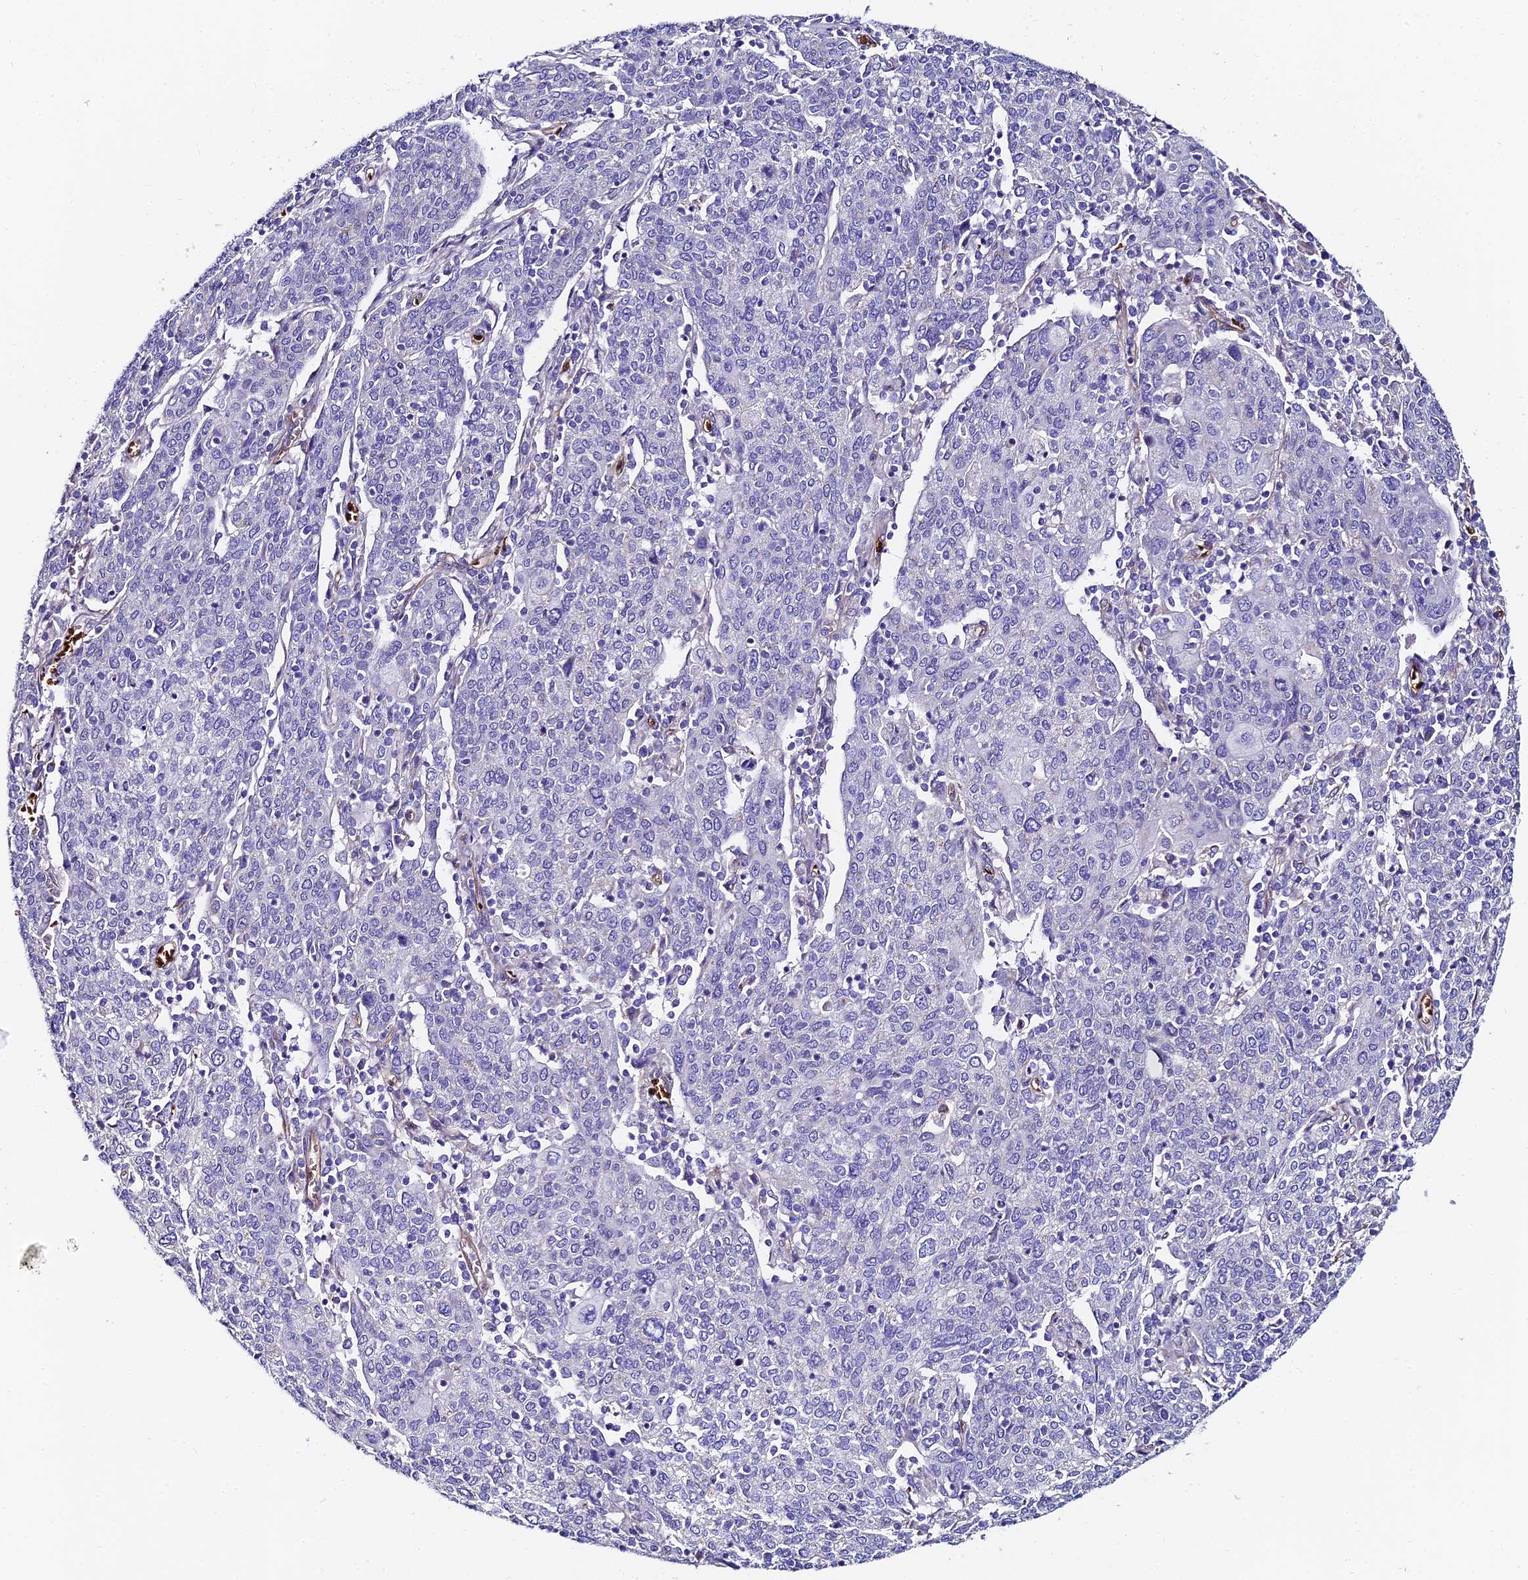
{"staining": {"intensity": "negative", "quantity": "none", "location": "none"}, "tissue": "cervical cancer", "cell_type": "Tumor cells", "image_type": "cancer", "snomed": [{"axis": "morphology", "description": "Squamous cell carcinoma, NOS"}, {"axis": "topography", "description": "Cervix"}], "caption": "This is a micrograph of immunohistochemistry staining of cervical cancer (squamous cell carcinoma), which shows no staining in tumor cells.", "gene": "ADGRF3", "patient": {"sex": "female", "age": 67}}